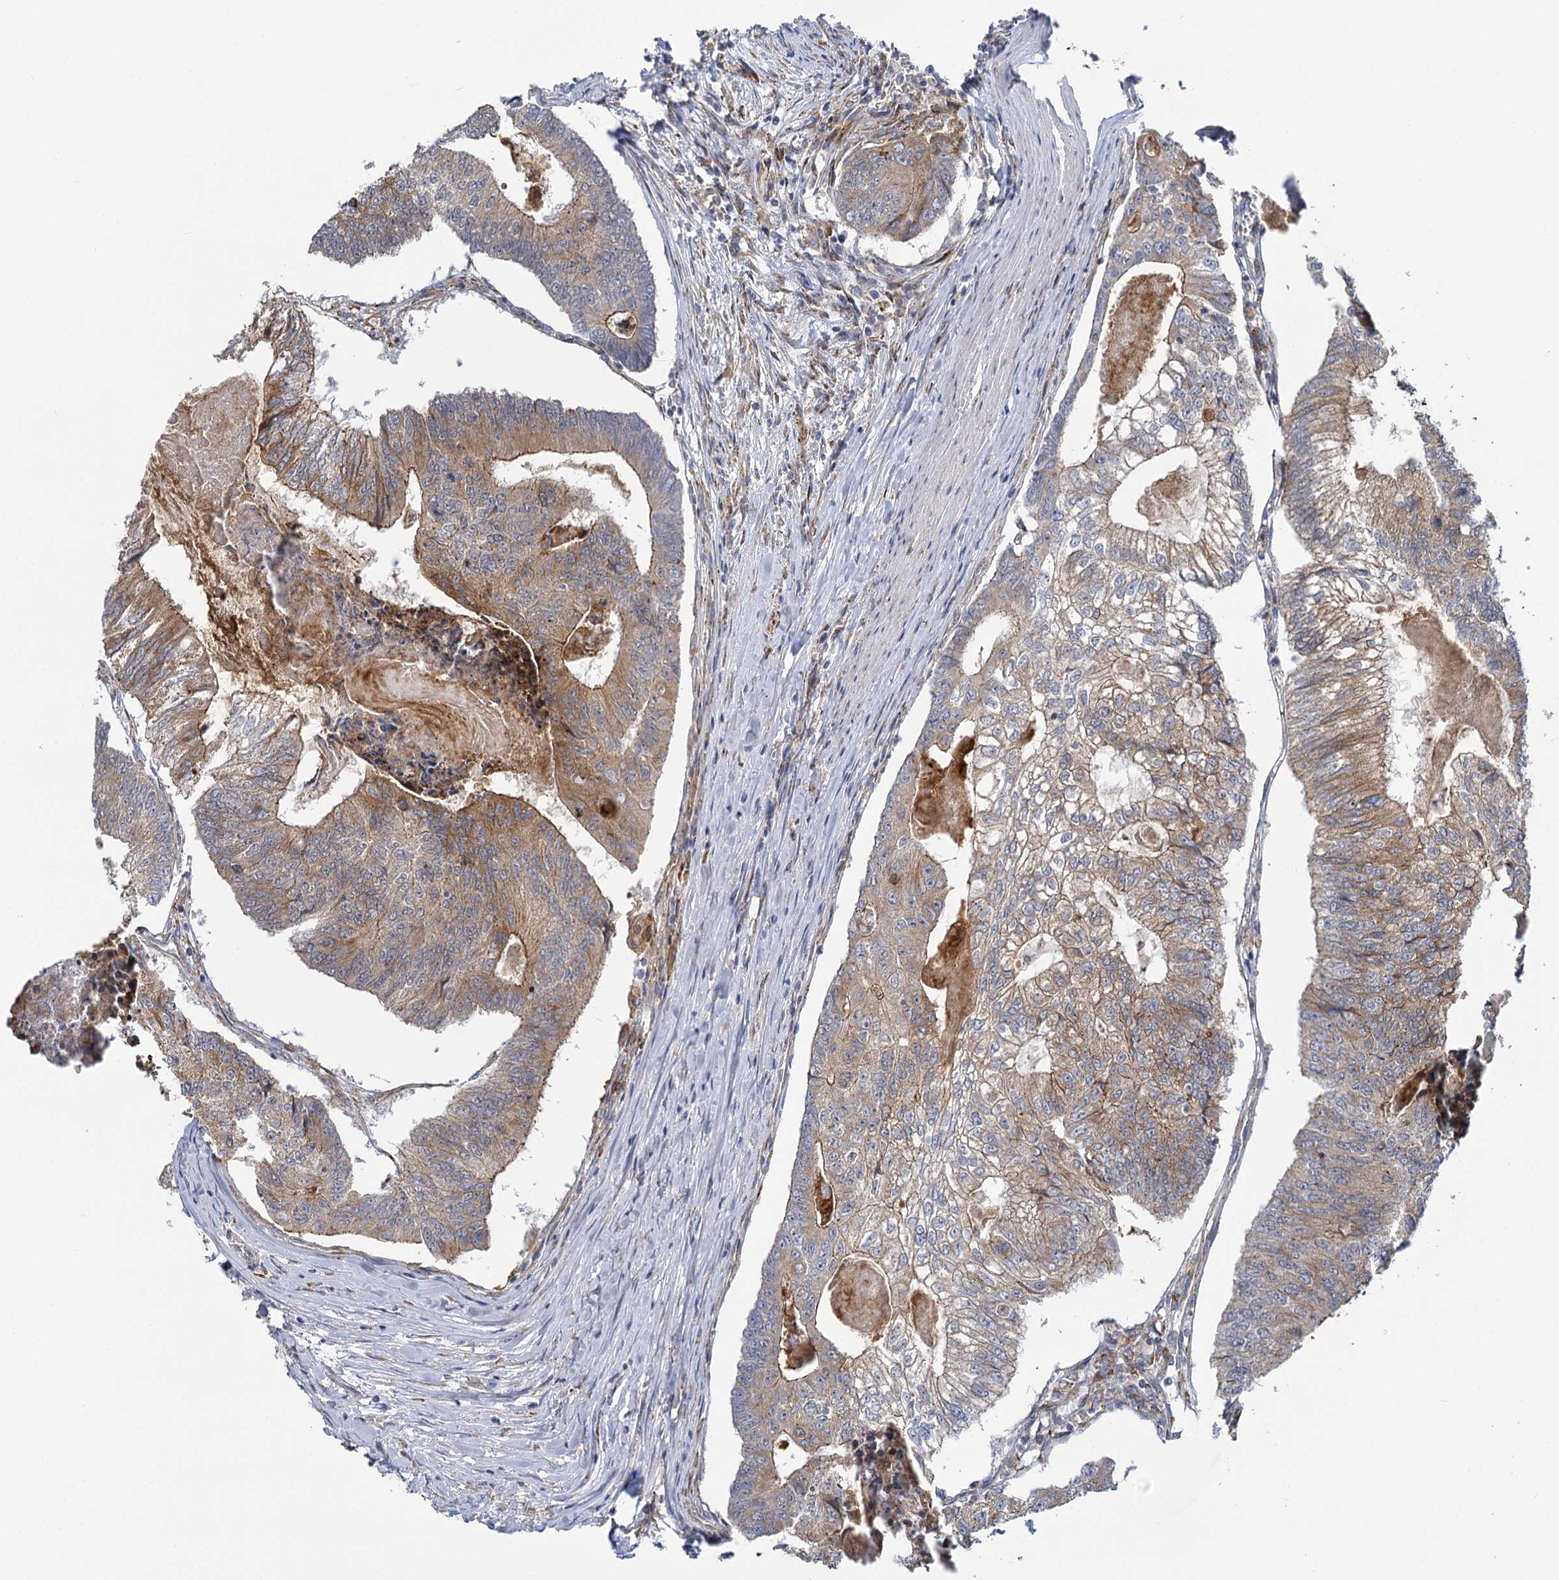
{"staining": {"intensity": "moderate", "quantity": "25%-75%", "location": "cytoplasmic/membranous"}, "tissue": "colorectal cancer", "cell_type": "Tumor cells", "image_type": "cancer", "snomed": [{"axis": "morphology", "description": "Adenocarcinoma, NOS"}, {"axis": "topography", "description": "Colon"}], "caption": "The immunohistochemical stain highlights moderate cytoplasmic/membranous positivity in tumor cells of colorectal cancer (adenocarcinoma) tissue. (DAB (3,3'-diaminobenzidine) = brown stain, brightfield microscopy at high magnification).", "gene": "MBLAC2", "patient": {"sex": "female", "age": 67}}